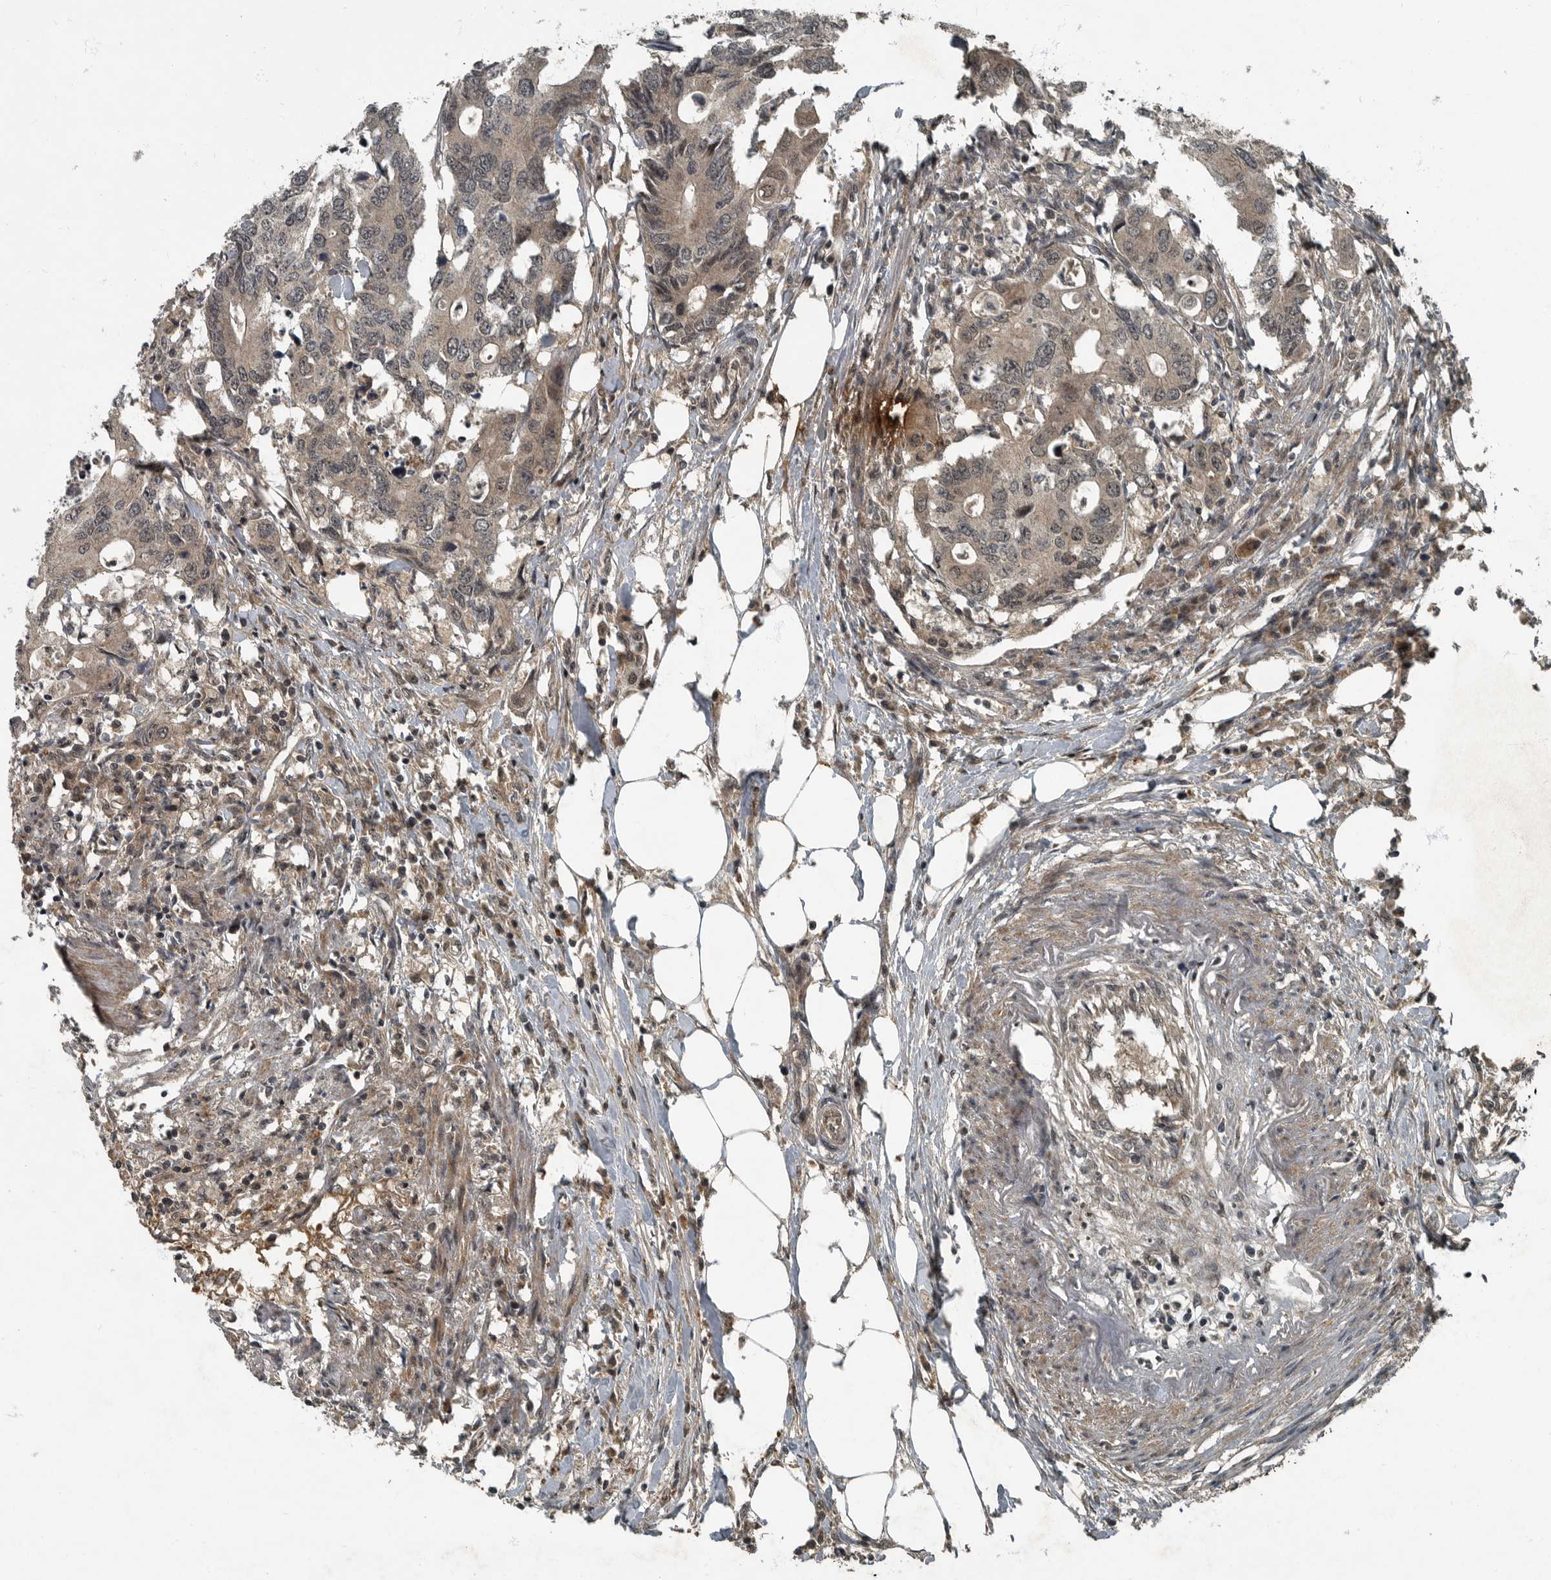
{"staining": {"intensity": "weak", "quantity": "25%-75%", "location": "cytoplasmic/membranous,nuclear"}, "tissue": "colorectal cancer", "cell_type": "Tumor cells", "image_type": "cancer", "snomed": [{"axis": "morphology", "description": "Adenocarcinoma, NOS"}, {"axis": "topography", "description": "Colon"}], "caption": "This is an image of immunohistochemistry staining of colorectal cancer (adenocarcinoma), which shows weak positivity in the cytoplasmic/membranous and nuclear of tumor cells.", "gene": "FOXO1", "patient": {"sex": "male", "age": 71}}